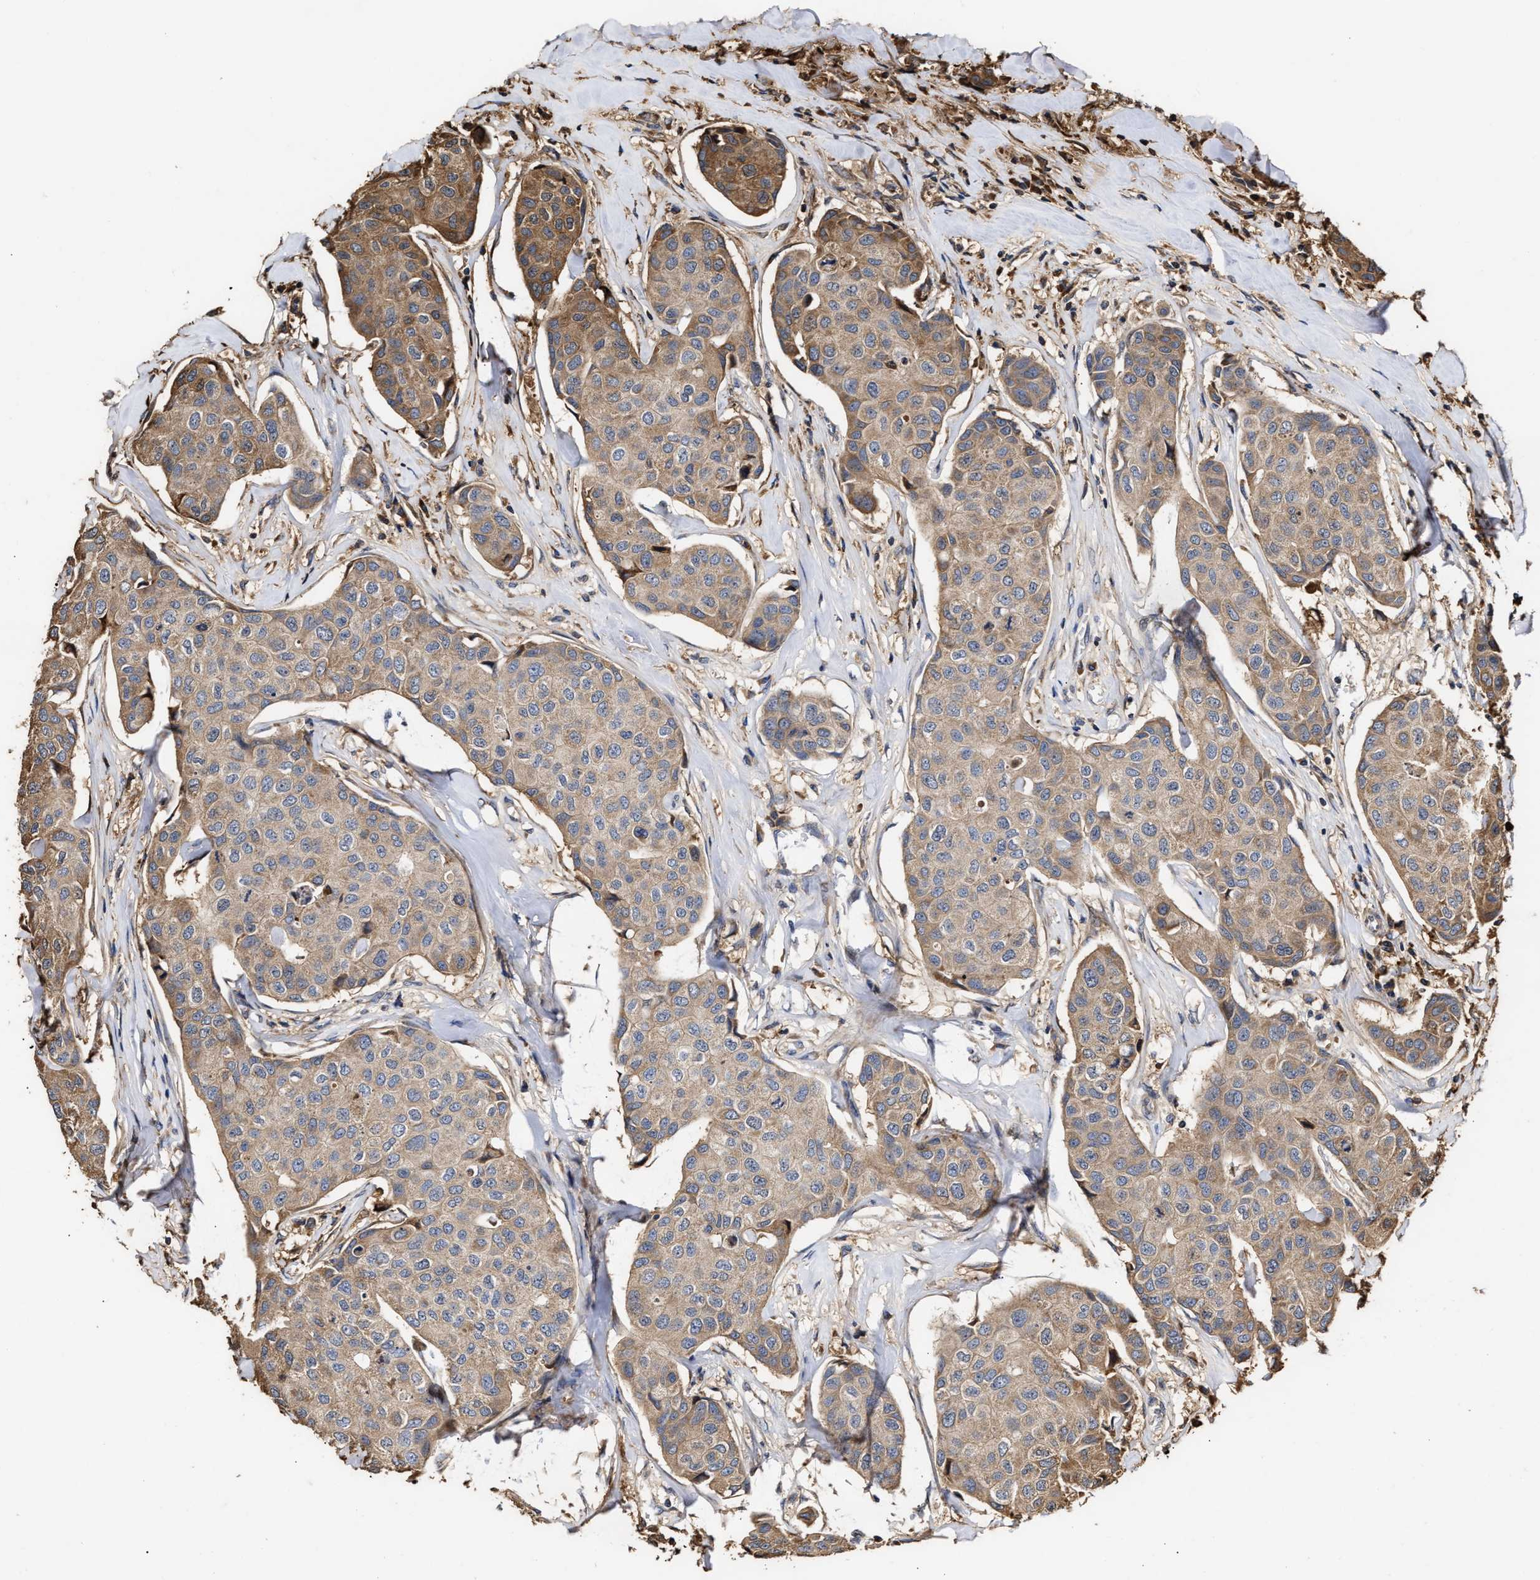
{"staining": {"intensity": "moderate", "quantity": ">75%", "location": "cytoplasmic/membranous"}, "tissue": "breast cancer", "cell_type": "Tumor cells", "image_type": "cancer", "snomed": [{"axis": "morphology", "description": "Duct carcinoma"}, {"axis": "topography", "description": "Breast"}], "caption": "Immunohistochemical staining of breast cancer displays moderate cytoplasmic/membranous protein positivity in approximately >75% of tumor cells. (DAB (3,3'-diaminobenzidine) IHC with brightfield microscopy, high magnification).", "gene": "GOSR1", "patient": {"sex": "female", "age": 80}}